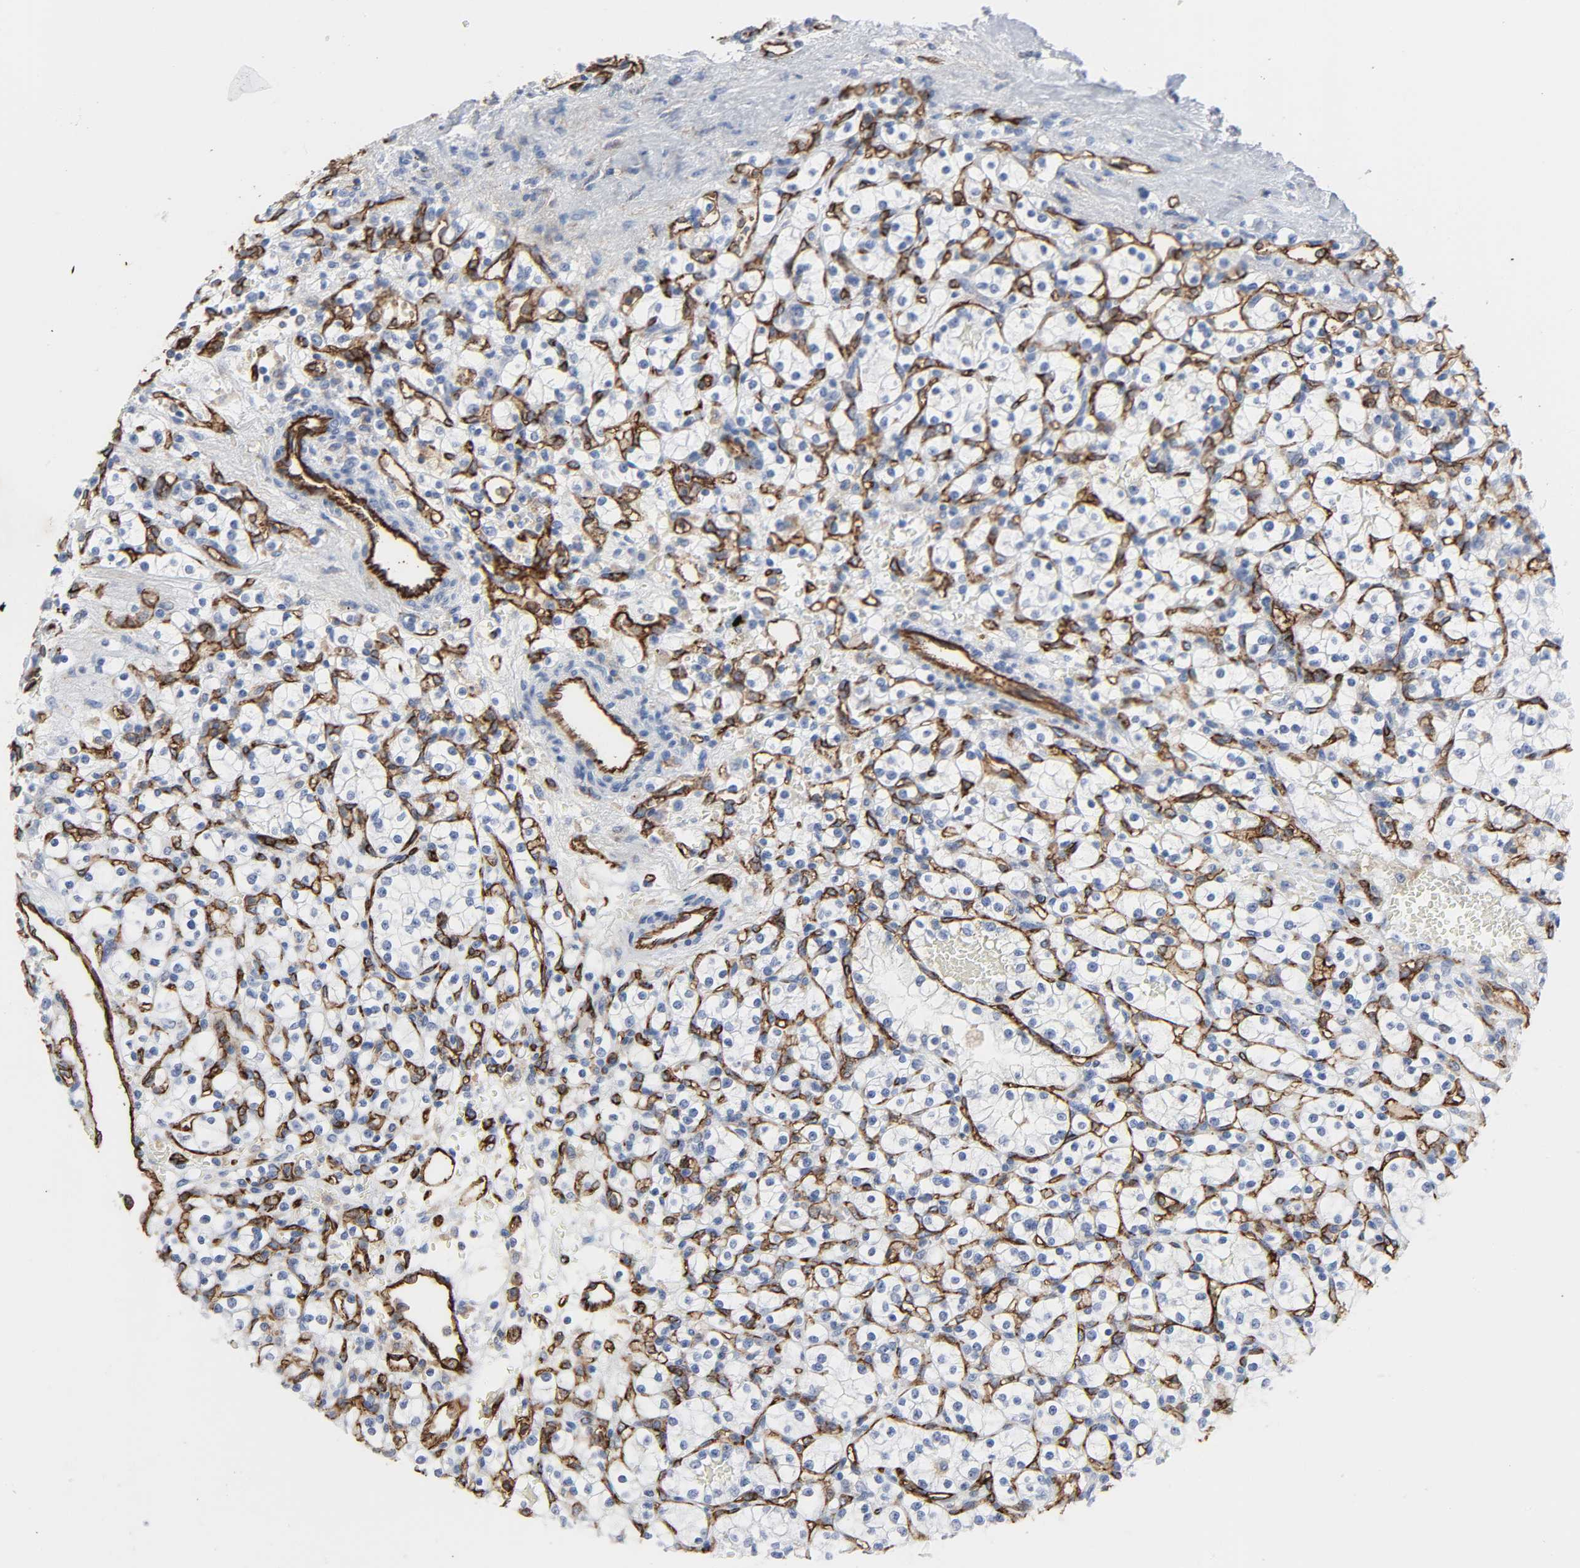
{"staining": {"intensity": "negative", "quantity": "none", "location": "none"}, "tissue": "renal cancer", "cell_type": "Tumor cells", "image_type": "cancer", "snomed": [{"axis": "morphology", "description": "Normal tissue, NOS"}, {"axis": "morphology", "description": "Adenocarcinoma, NOS"}, {"axis": "topography", "description": "Kidney"}], "caption": "Image shows no significant protein positivity in tumor cells of adenocarcinoma (renal).", "gene": "PECAM1", "patient": {"sex": "female", "age": 55}}